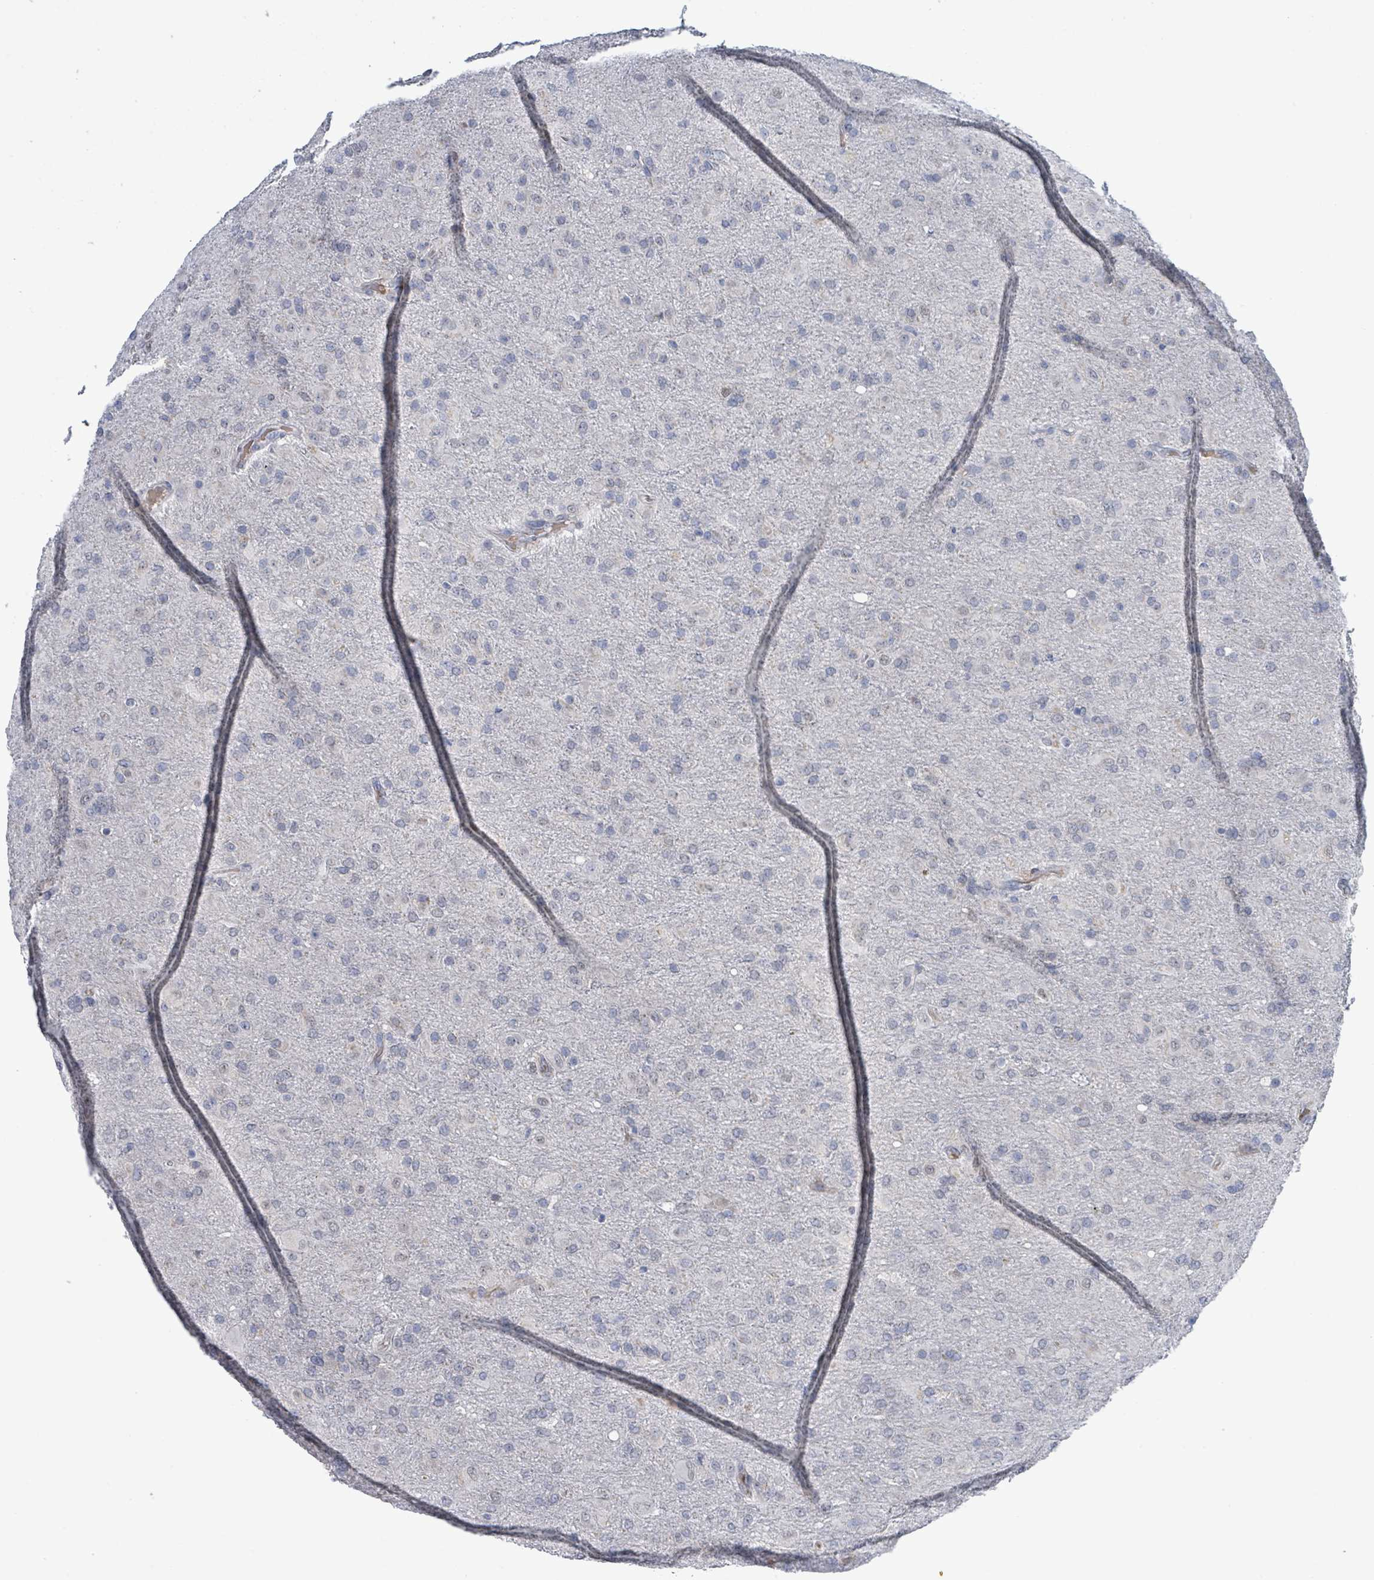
{"staining": {"intensity": "negative", "quantity": "none", "location": "none"}, "tissue": "glioma", "cell_type": "Tumor cells", "image_type": "cancer", "snomed": [{"axis": "morphology", "description": "Glioma, malignant, Low grade"}, {"axis": "topography", "description": "Brain"}], "caption": "IHC image of neoplastic tissue: glioma stained with DAB (3,3'-diaminobenzidine) exhibits no significant protein positivity in tumor cells.", "gene": "SEBOX", "patient": {"sex": "male", "age": 65}}